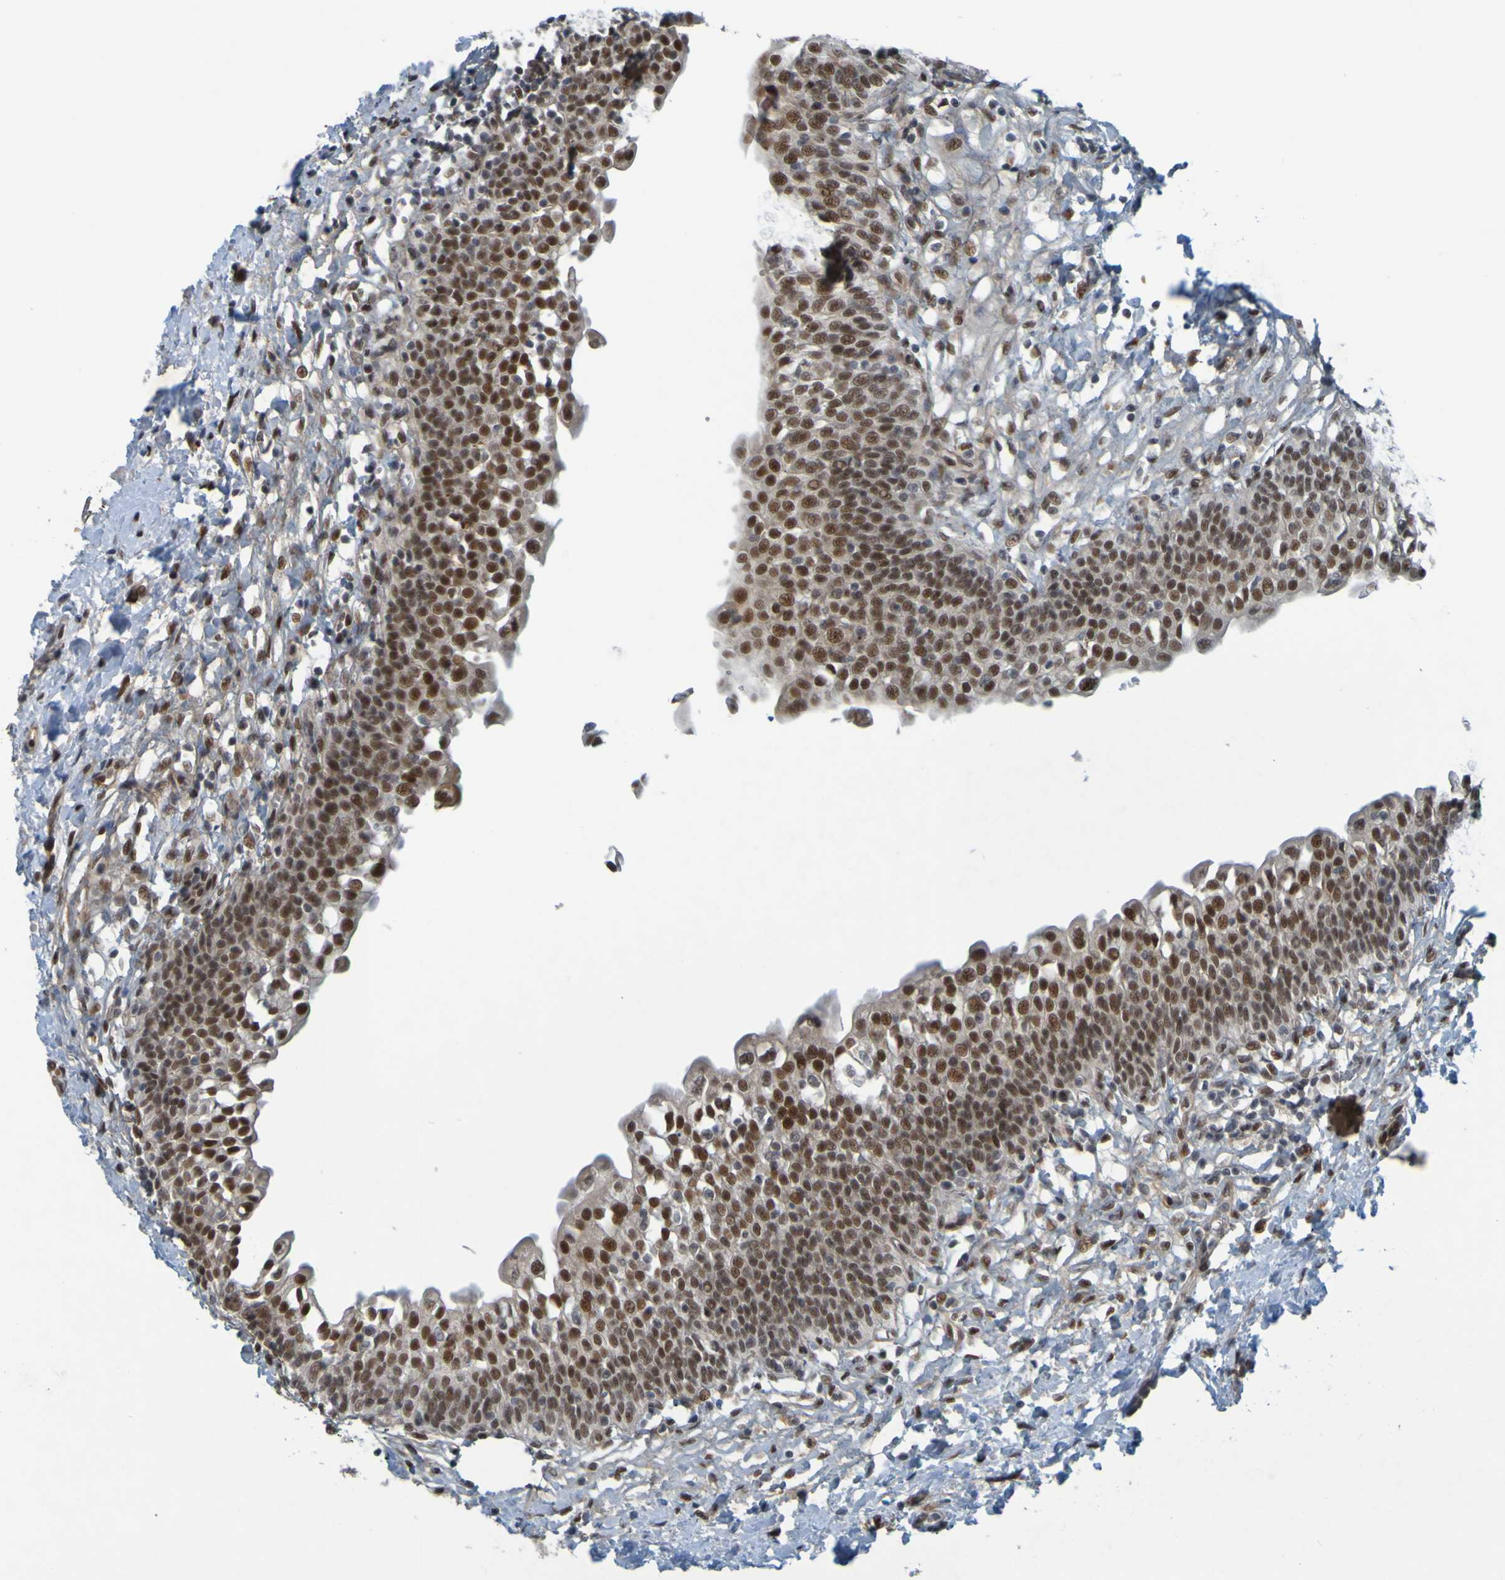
{"staining": {"intensity": "moderate", "quantity": ">75%", "location": "cytoplasmic/membranous,nuclear"}, "tissue": "urinary bladder", "cell_type": "Urothelial cells", "image_type": "normal", "snomed": [{"axis": "morphology", "description": "Normal tissue, NOS"}, {"axis": "topography", "description": "Urinary bladder"}], "caption": "Moderate cytoplasmic/membranous,nuclear protein staining is seen in about >75% of urothelial cells in urinary bladder. The protein is stained brown, and the nuclei are stained in blue (DAB (3,3'-diaminobenzidine) IHC with brightfield microscopy, high magnification).", "gene": "MCPH1", "patient": {"sex": "male", "age": 55}}